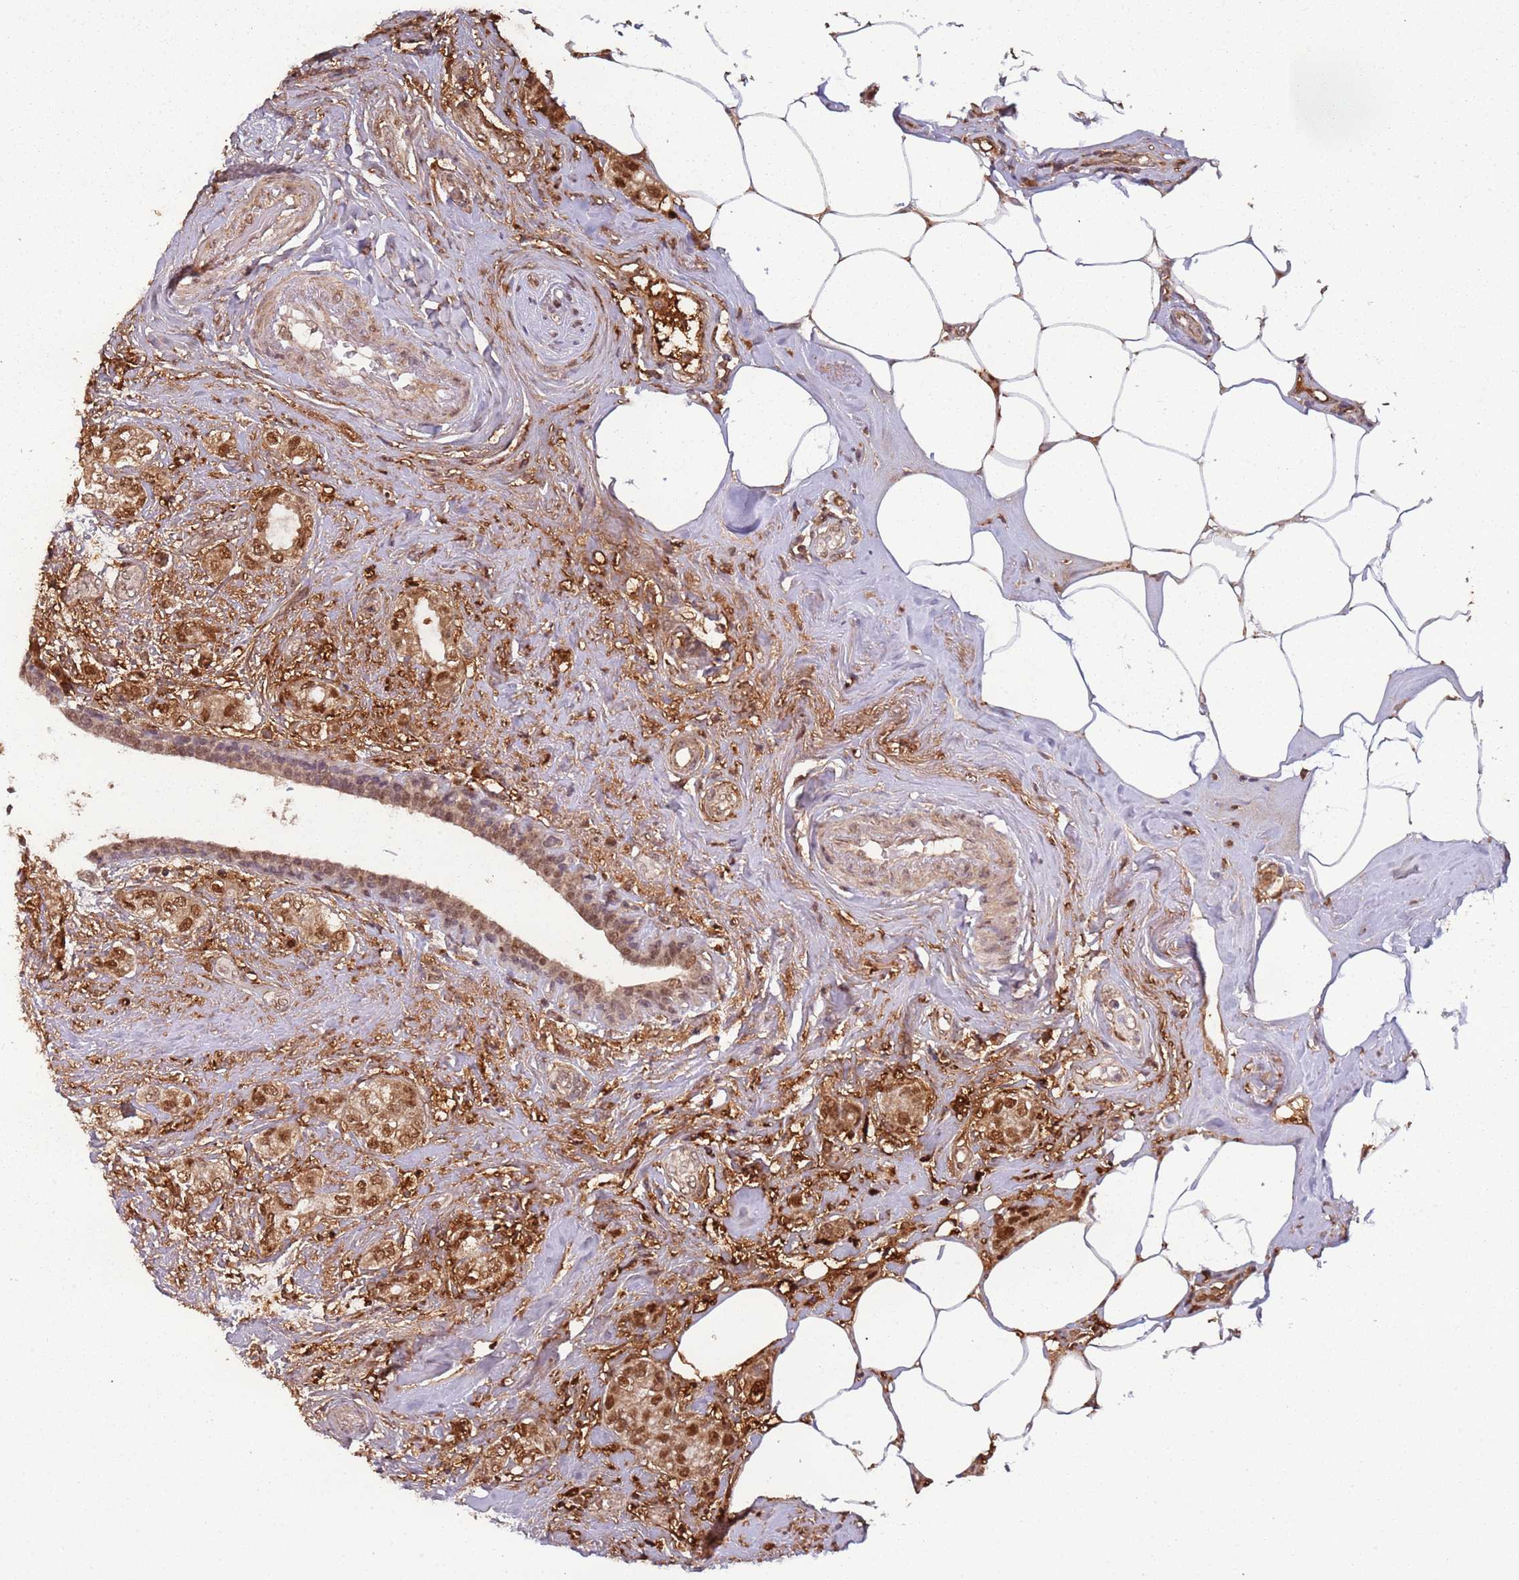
{"staining": {"intensity": "moderate", "quantity": ">75%", "location": "nuclear"}, "tissue": "breast cancer", "cell_type": "Tumor cells", "image_type": "cancer", "snomed": [{"axis": "morphology", "description": "Duct carcinoma"}, {"axis": "topography", "description": "Breast"}], "caption": "IHC (DAB (3,3'-diaminobenzidine)) staining of breast cancer displays moderate nuclear protein staining in approximately >75% of tumor cells. (IHC, brightfield microscopy, high magnification).", "gene": "POLR3H", "patient": {"sex": "female", "age": 73}}